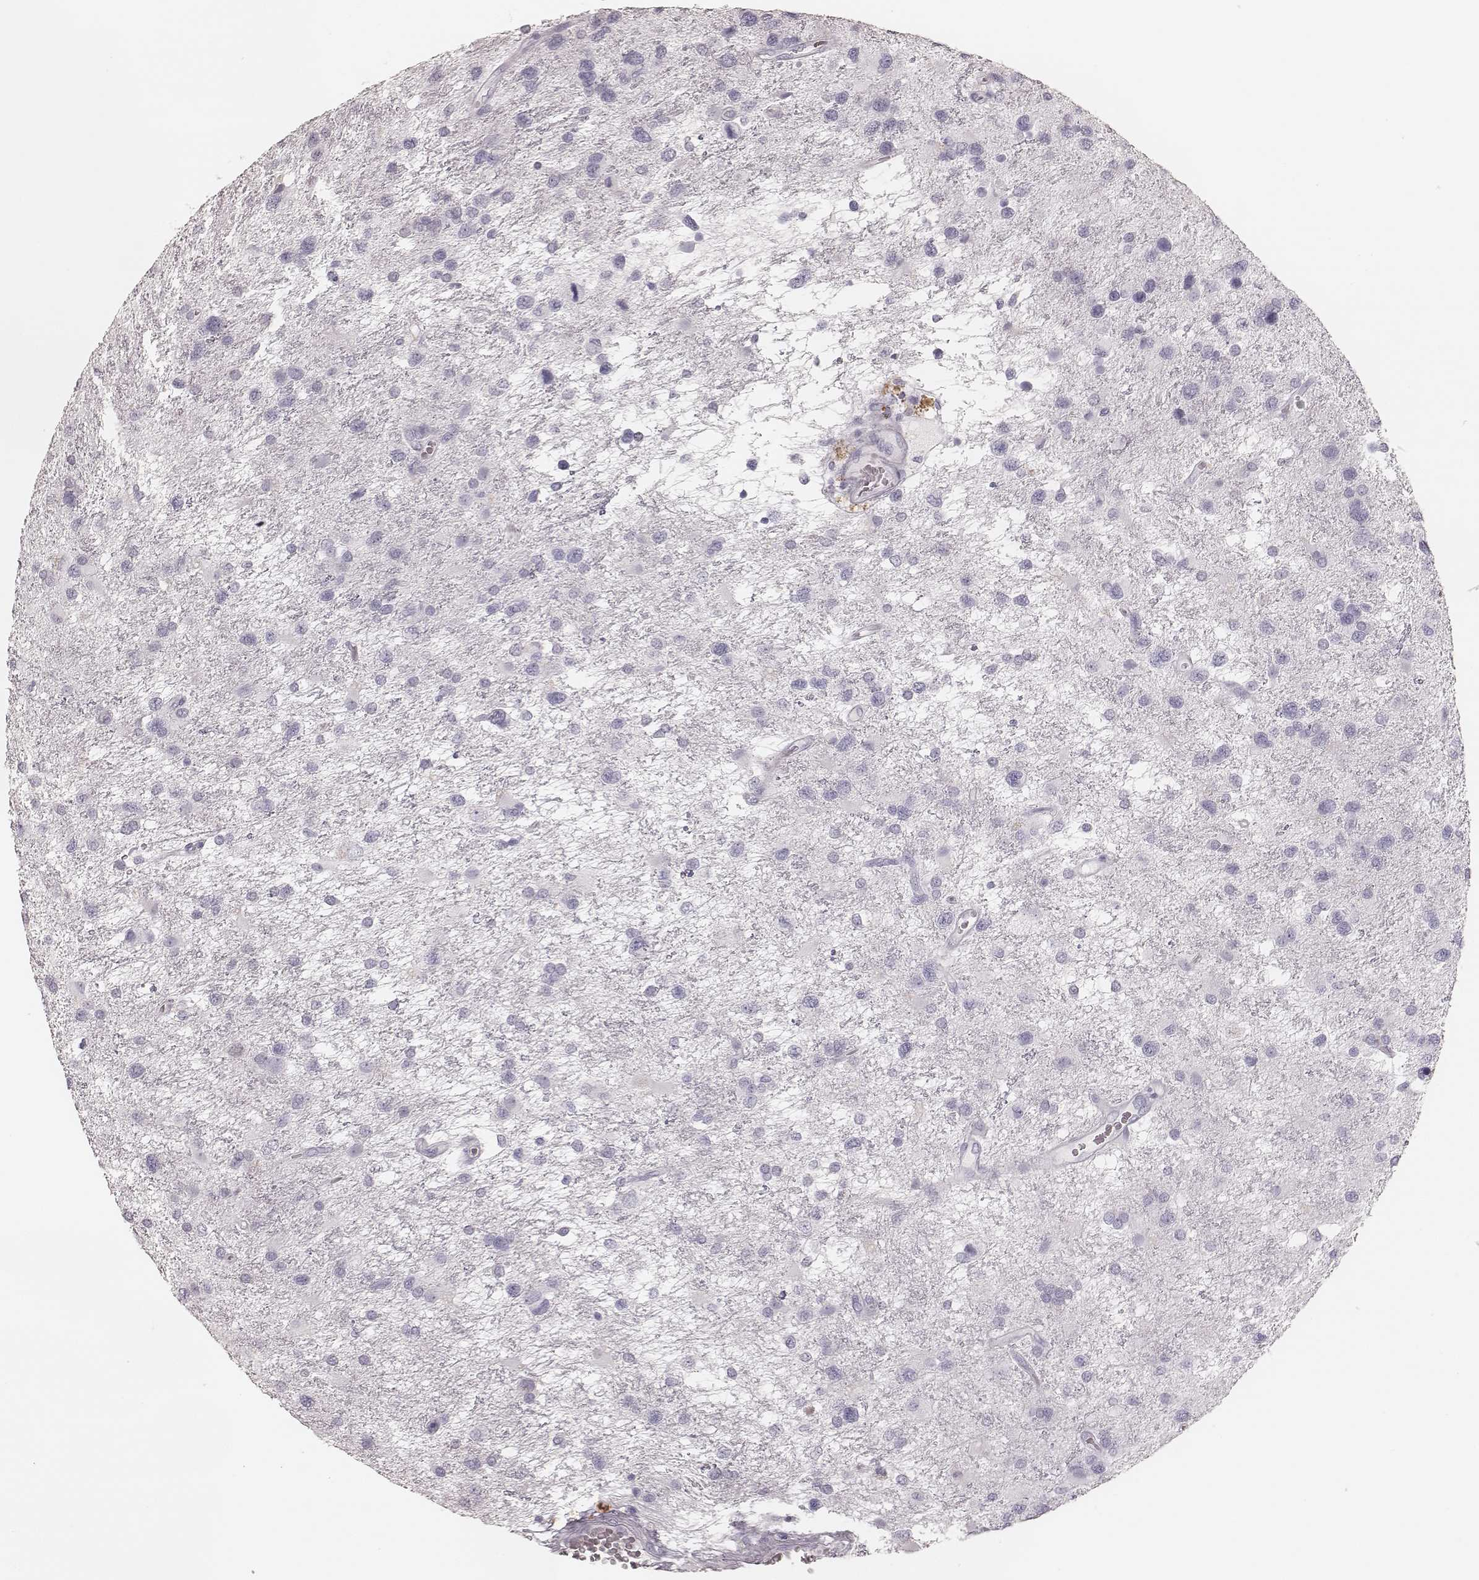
{"staining": {"intensity": "negative", "quantity": "none", "location": "none"}, "tissue": "glioma", "cell_type": "Tumor cells", "image_type": "cancer", "snomed": [{"axis": "morphology", "description": "Glioma, malignant, NOS"}, {"axis": "morphology", "description": "Glioma, malignant, High grade"}, {"axis": "topography", "description": "Brain"}], "caption": "A photomicrograph of human glioma (malignant) is negative for staining in tumor cells.", "gene": "KRT82", "patient": {"sex": "female", "age": 71}}